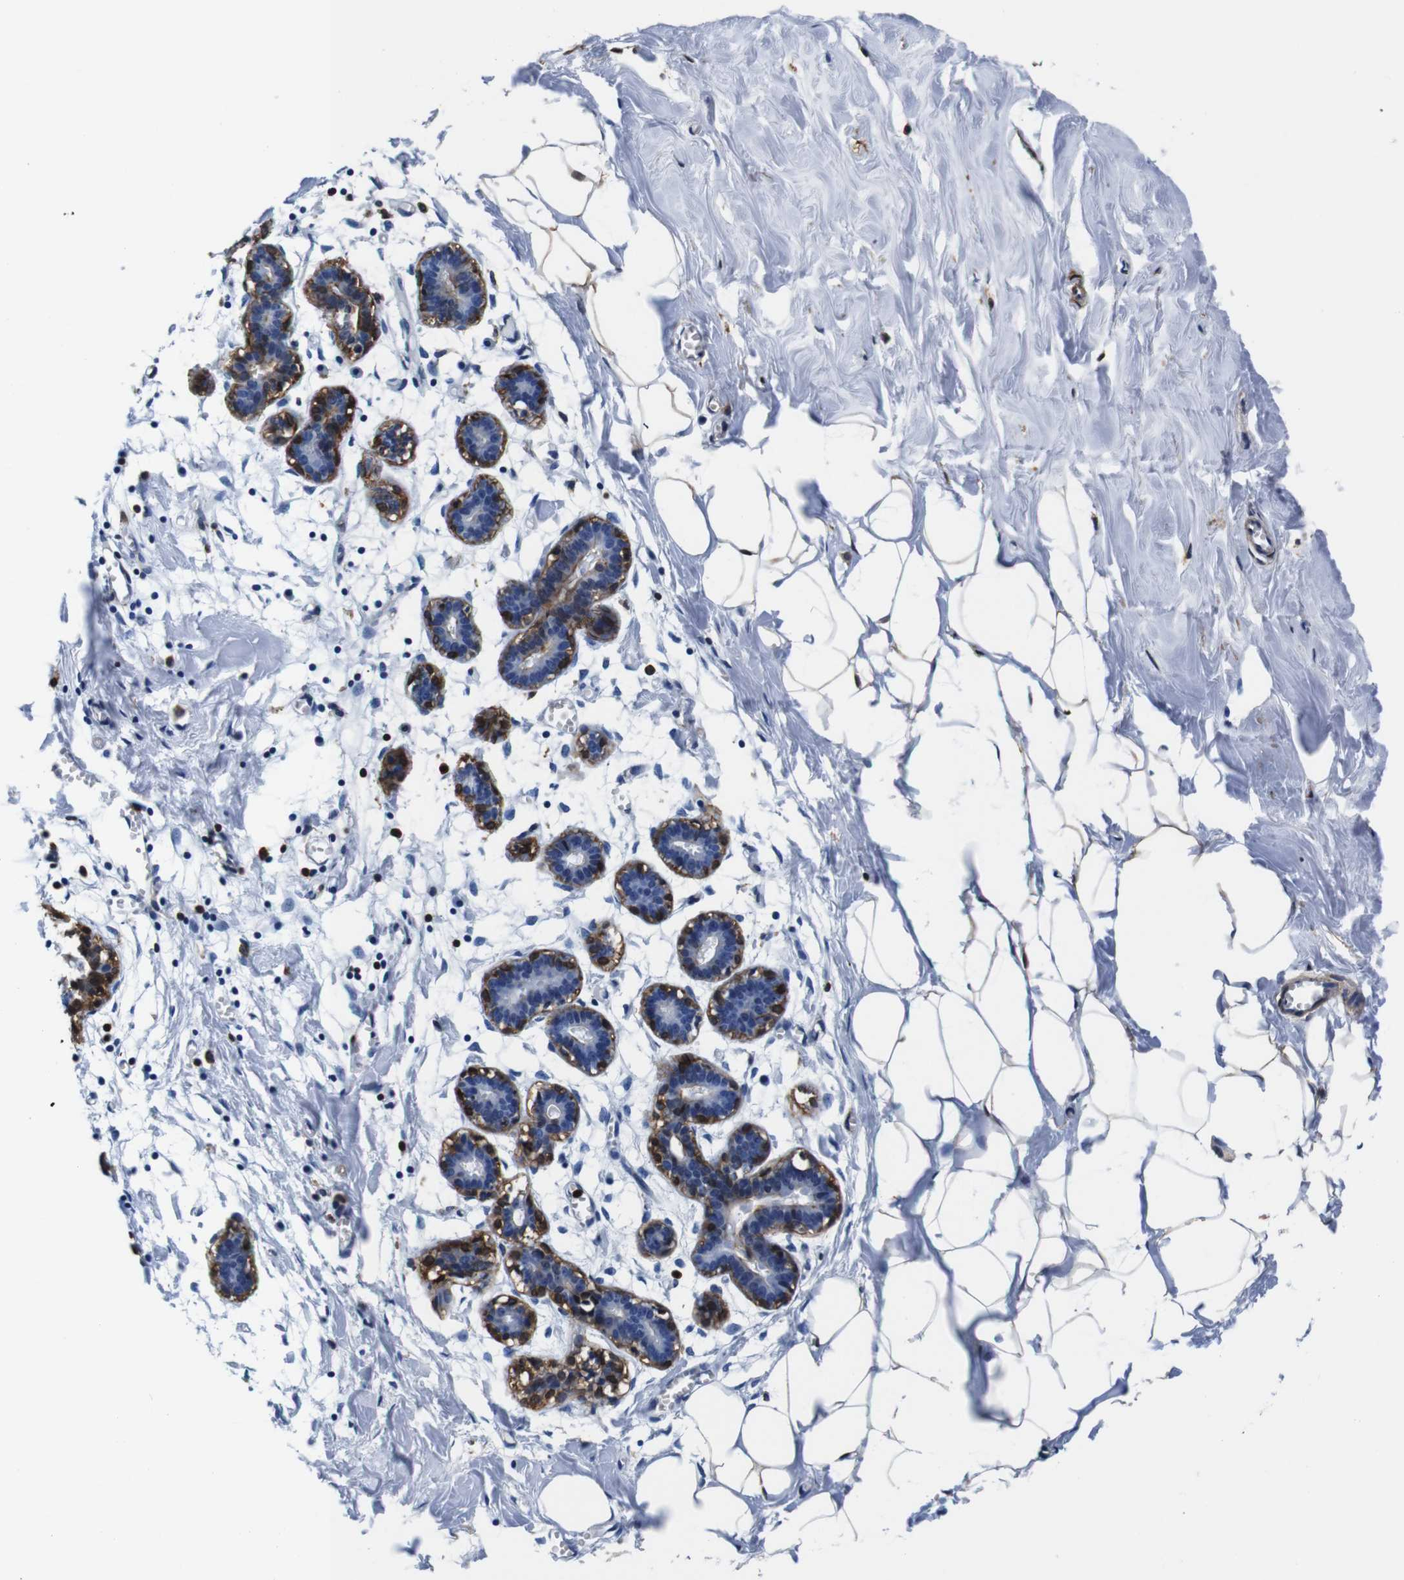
{"staining": {"intensity": "negative", "quantity": "none", "location": "none"}, "tissue": "breast", "cell_type": "Adipocytes", "image_type": "normal", "snomed": [{"axis": "morphology", "description": "Normal tissue, NOS"}, {"axis": "topography", "description": "Breast"}], "caption": "Breast was stained to show a protein in brown. There is no significant expression in adipocytes.", "gene": "ANXA1", "patient": {"sex": "female", "age": 27}}